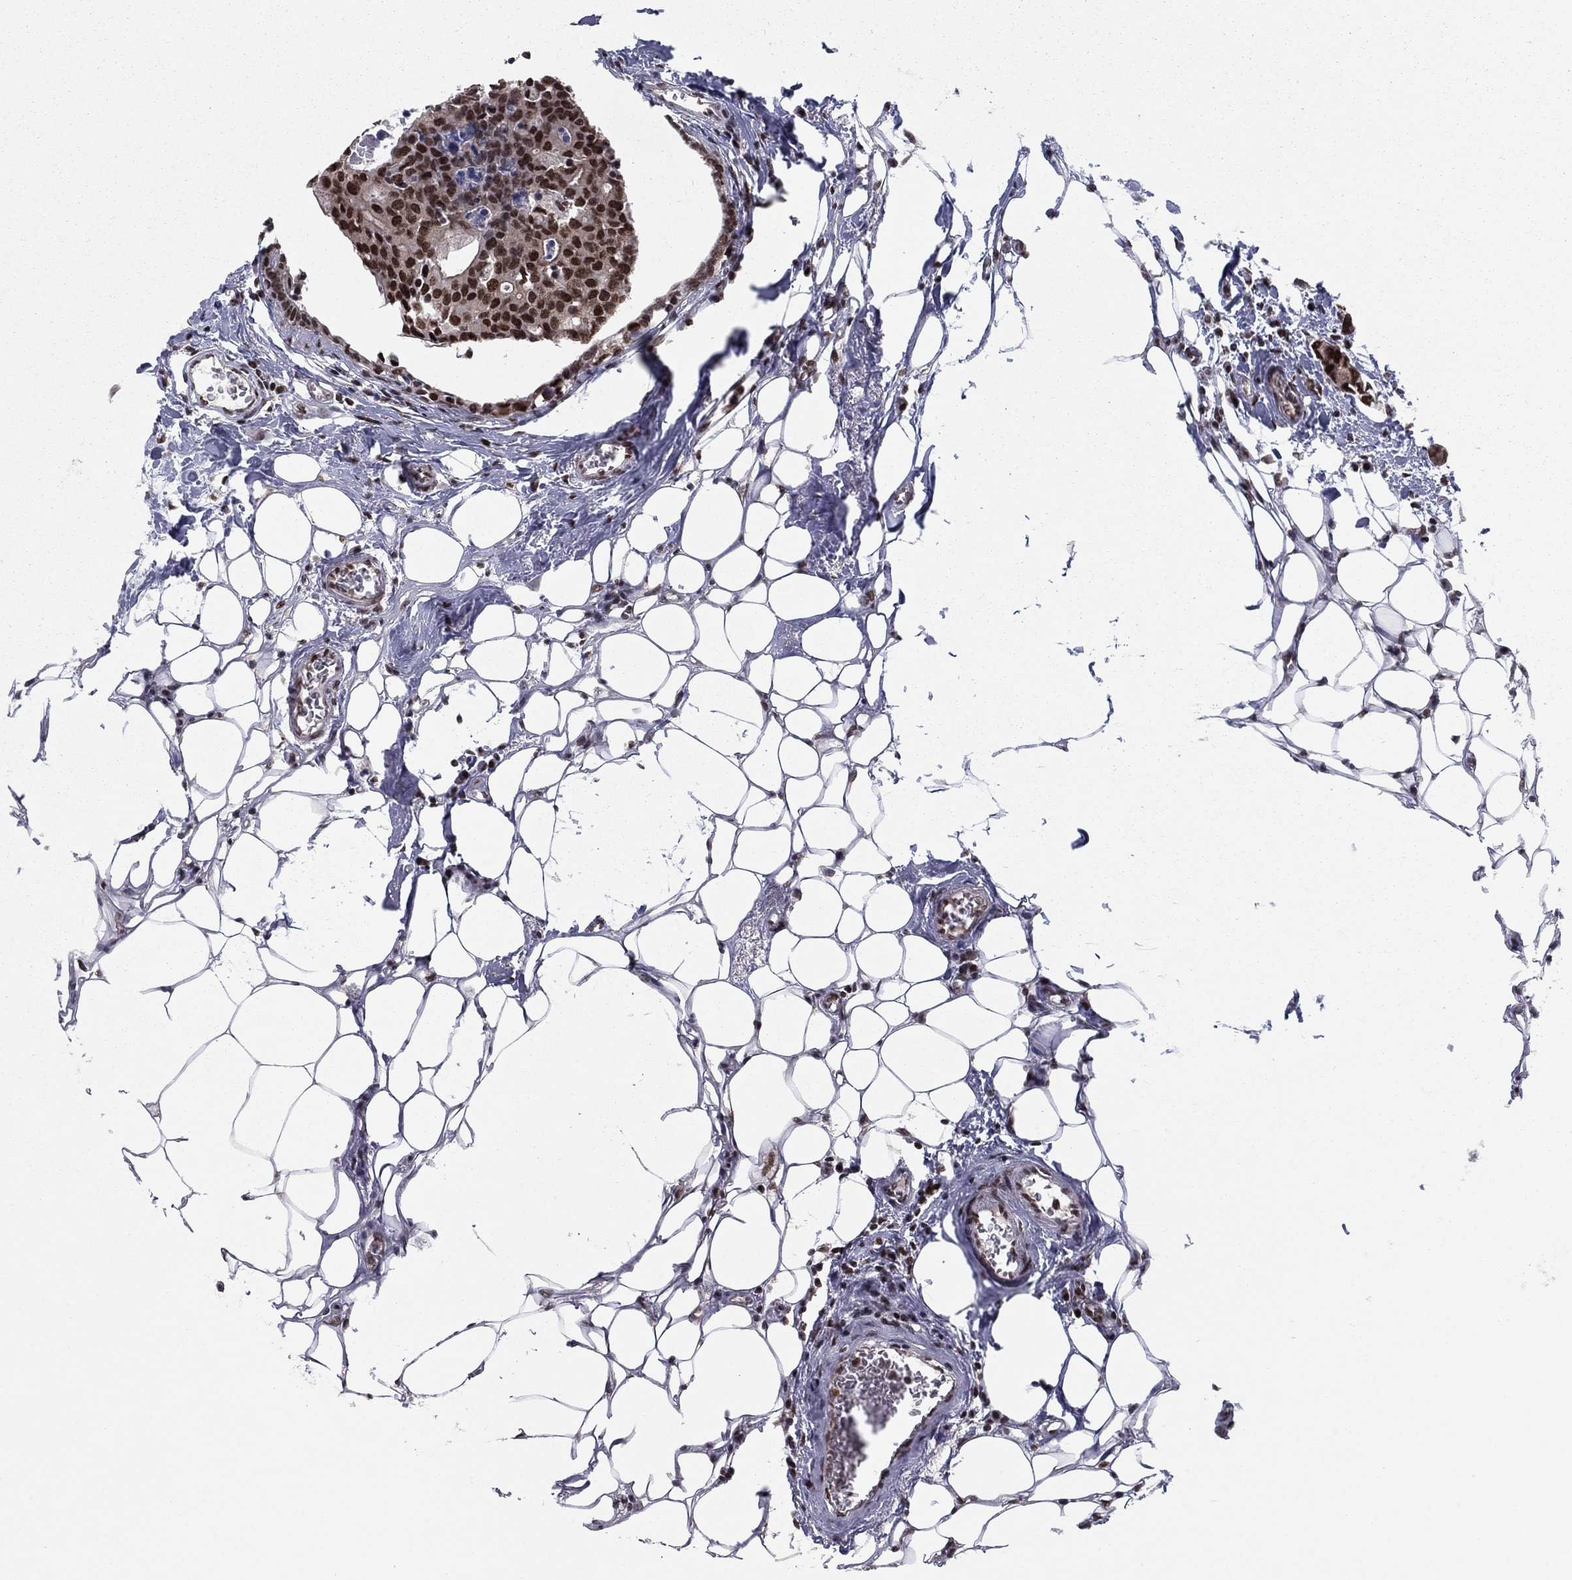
{"staining": {"intensity": "strong", "quantity": ">75%", "location": "nuclear"}, "tissue": "breast cancer", "cell_type": "Tumor cells", "image_type": "cancer", "snomed": [{"axis": "morphology", "description": "Duct carcinoma"}, {"axis": "topography", "description": "Breast"}], "caption": "Immunohistochemistry (IHC) of human breast cancer reveals high levels of strong nuclear positivity in approximately >75% of tumor cells. Ihc stains the protein of interest in brown and the nuclei are stained blue.", "gene": "USP54", "patient": {"sex": "female", "age": 83}}